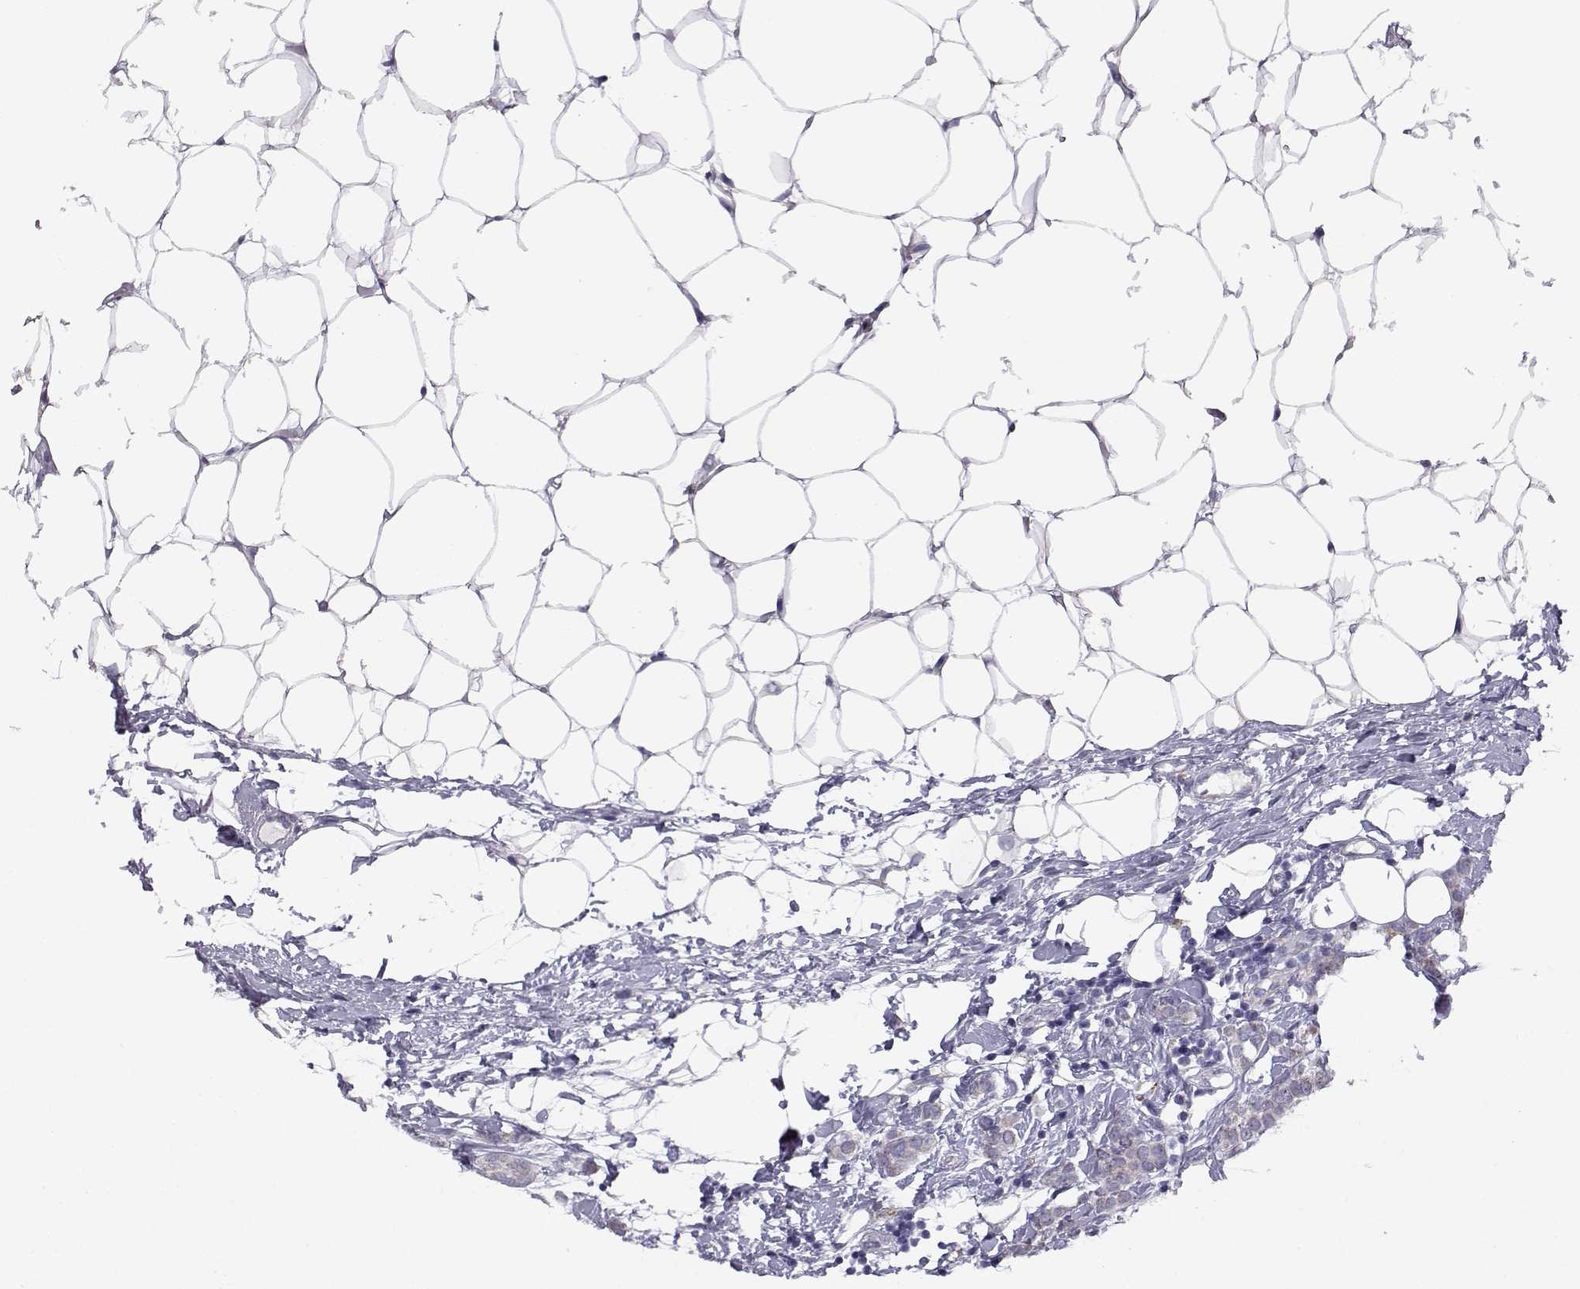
{"staining": {"intensity": "weak", "quantity": "<25%", "location": "cytoplasmic/membranous"}, "tissue": "breast cancer", "cell_type": "Tumor cells", "image_type": "cancer", "snomed": [{"axis": "morphology", "description": "Lobular carcinoma"}, {"axis": "topography", "description": "Breast"}], "caption": "Immunohistochemistry (IHC) micrograph of neoplastic tissue: human breast cancer stained with DAB exhibits no significant protein positivity in tumor cells.", "gene": "KCNMB4", "patient": {"sex": "female", "age": 49}}